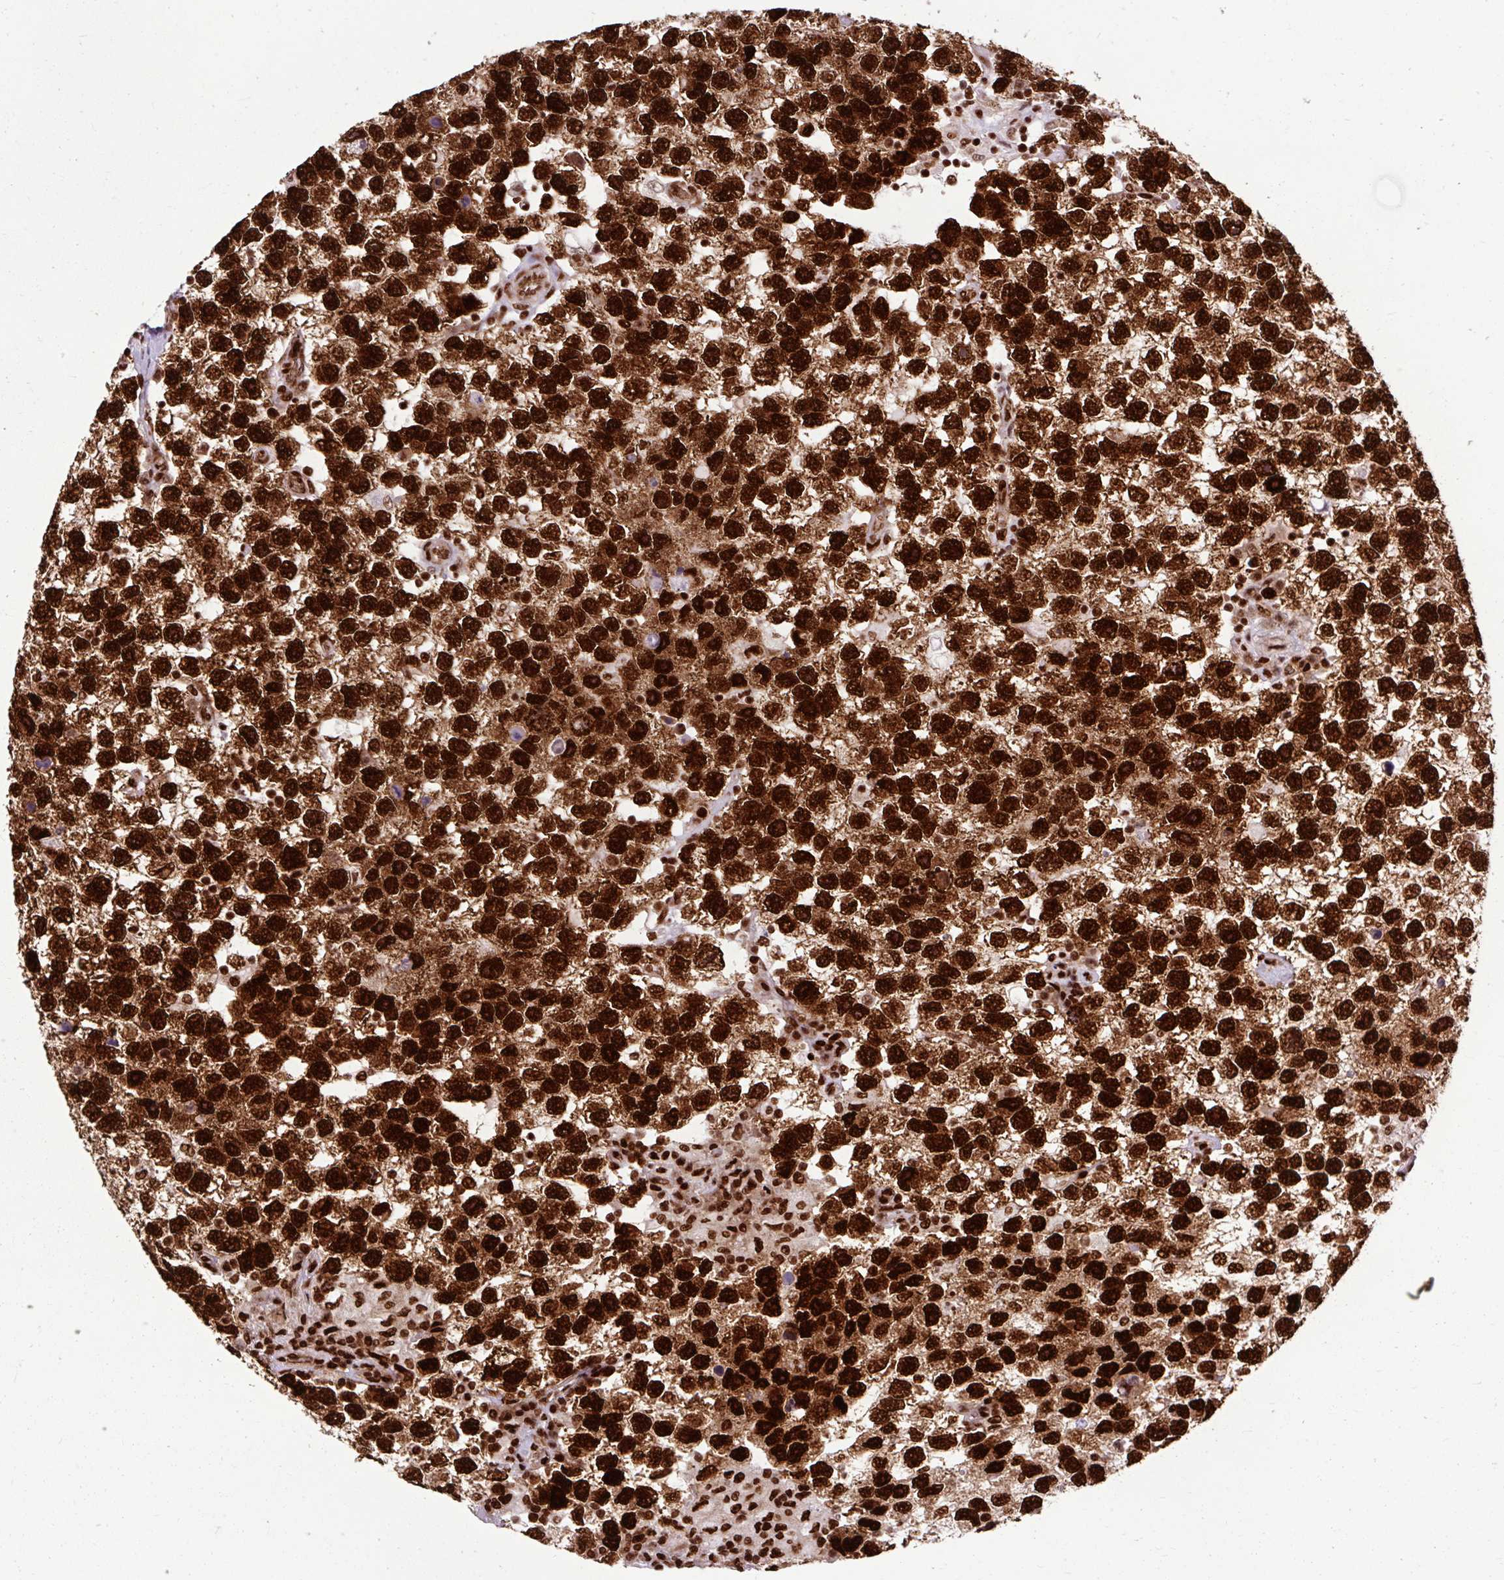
{"staining": {"intensity": "strong", "quantity": ">75%", "location": "nuclear"}, "tissue": "testis cancer", "cell_type": "Tumor cells", "image_type": "cancer", "snomed": [{"axis": "morphology", "description": "Seminoma, NOS"}, {"axis": "topography", "description": "Testis"}], "caption": "Tumor cells exhibit high levels of strong nuclear positivity in about >75% of cells in testis cancer. The staining is performed using DAB (3,3'-diaminobenzidine) brown chromogen to label protein expression. The nuclei are counter-stained blue using hematoxylin.", "gene": "FUS", "patient": {"sex": "male", "age": 26}}